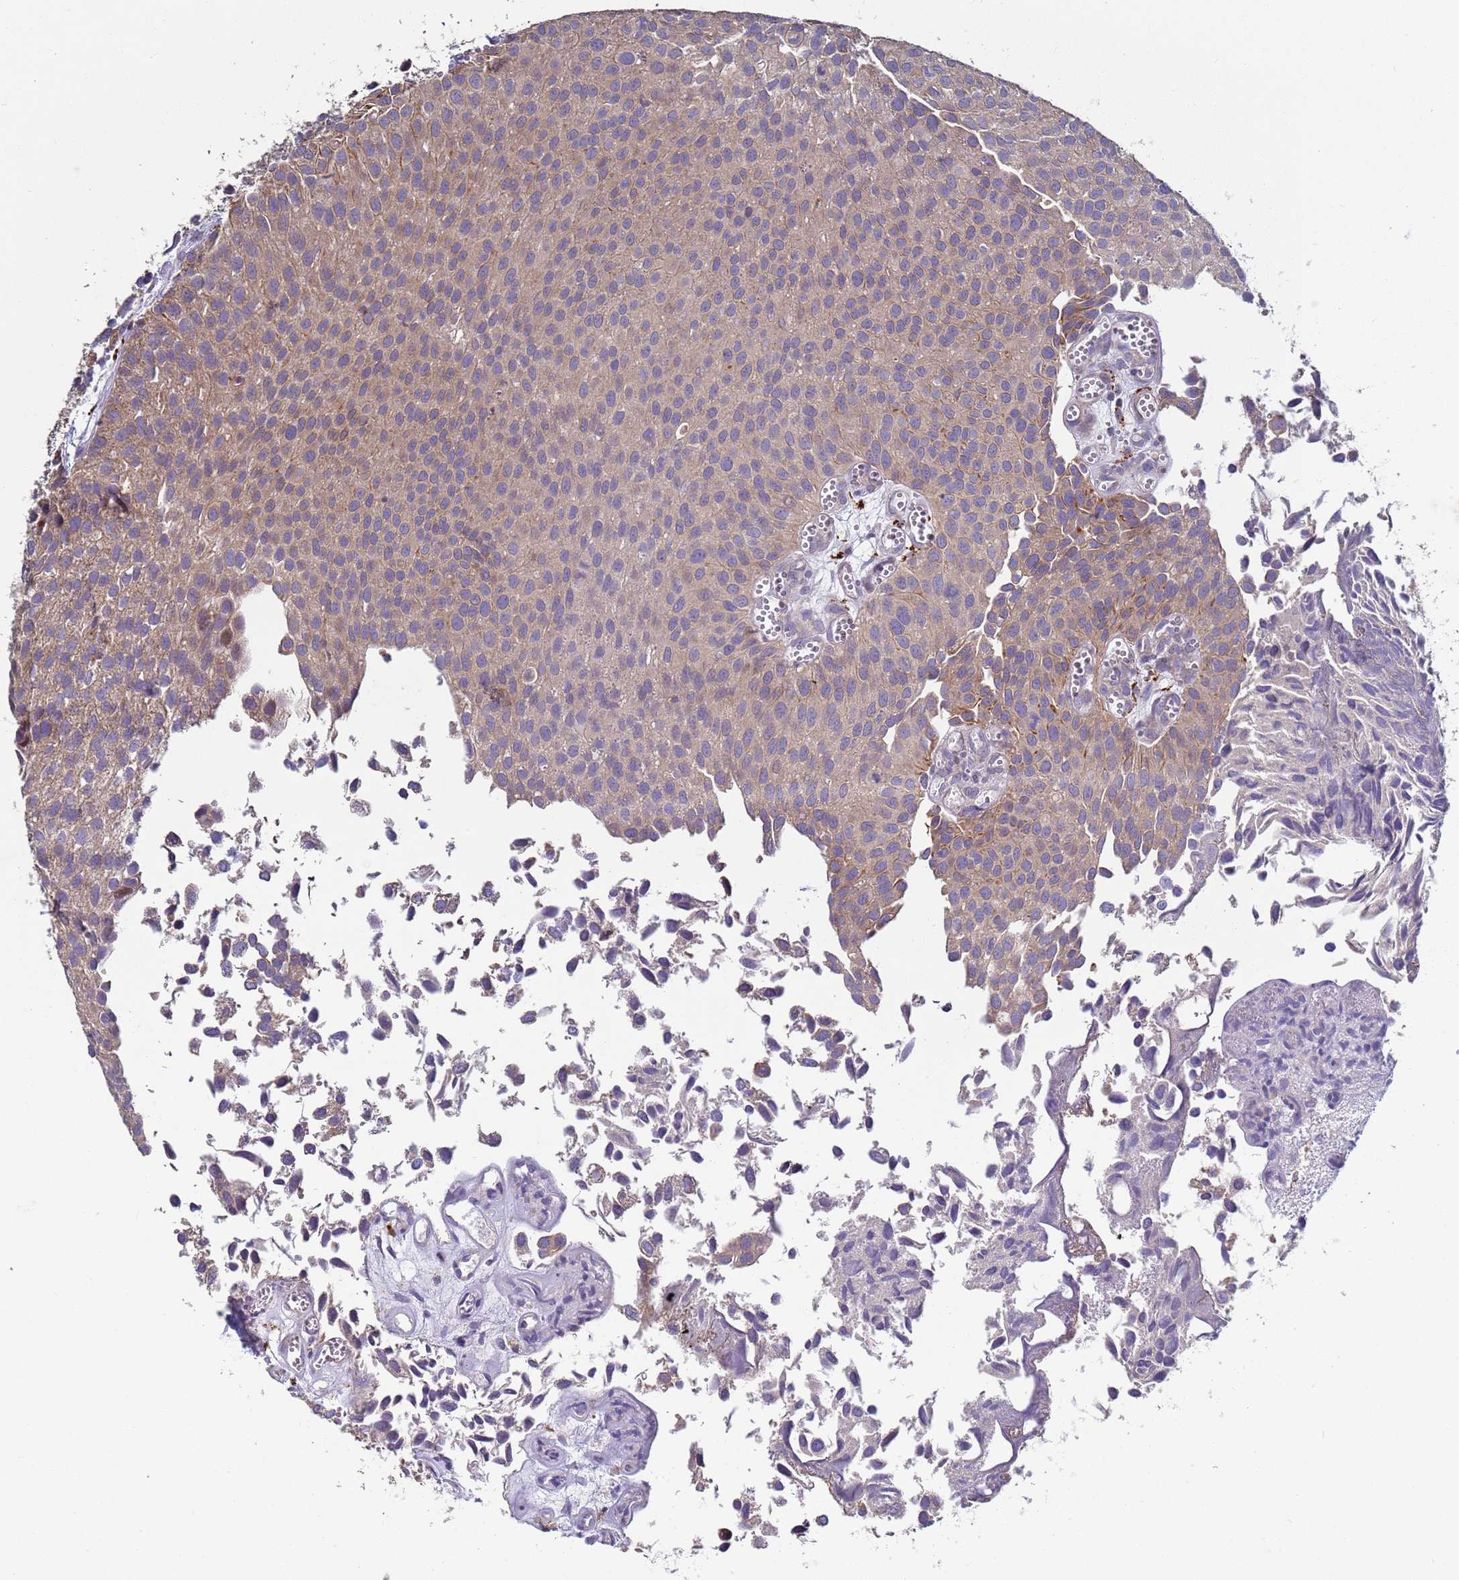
{"staining": {"intensity": "weak", "quantity": ">75%", "location": "cytoplasmic/membranous"}, "tissue": "urothelial cancer", "cell_type": "Tumor cells", "image_type": "cancer", "snomed": [{"axis": "morphology", "description": "Urothelial carcinoma, Low grade"}, {"axis": "topography", "description": "Urinary bladder"}], "caption": "Immunohistochemistry staining of low-grade urothelial carcinoma, which demonstrates low levels of weak cytoplasmic/membranous staining in approximately >75% of tumor cells indicating weak cytoplasmic/membranous protein positivity. The staining was performed using DAB (brown) for protein detection and nuclei were counterstained in hematoxylin (blue).", "gene": "DIP2B", "patient": {"sex": "male", "age": 88}}